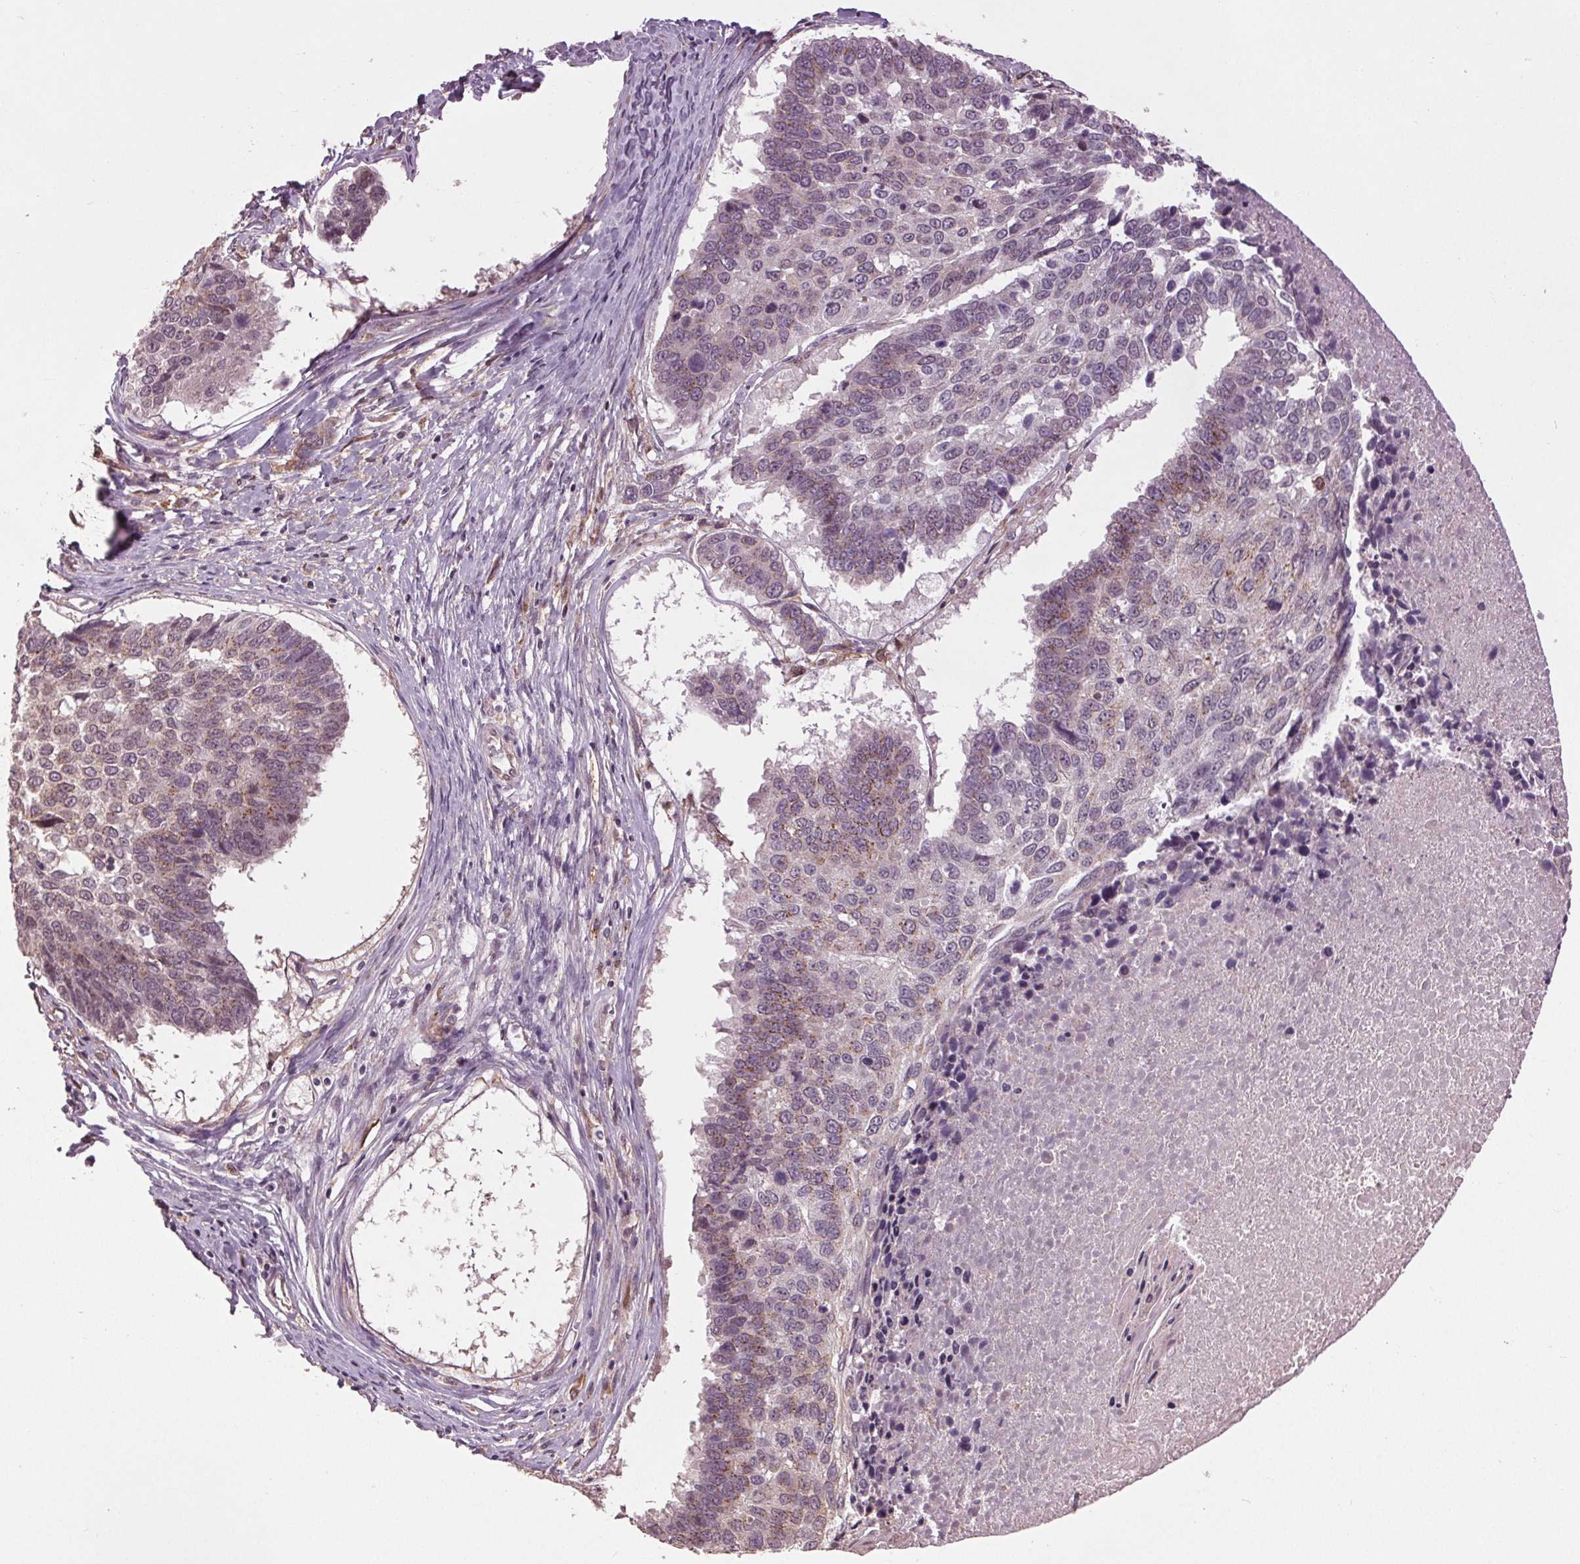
{"staining": {"intensity": "weak", "quantity": "25%-75%", "location": "cytoplasmic/membranous"}, "tissue": "lung cancer", "cell_type": "Tumor cells", "image_type": "cancer", "snomed": [{"axis": "morphology", "description": "Squamous cell carcinoma, NOS"}, {"axis": "topography", "description": "Lung"}], "caption": "Tumor cells demonstrate low levels of weak cytoplasmic/membranous staining in approximately 25%-75% of cells in lung cancer (squamous cell carcinoma).", "gene": "BSDC1", "patient": {"sex": "male", "age": 73}}